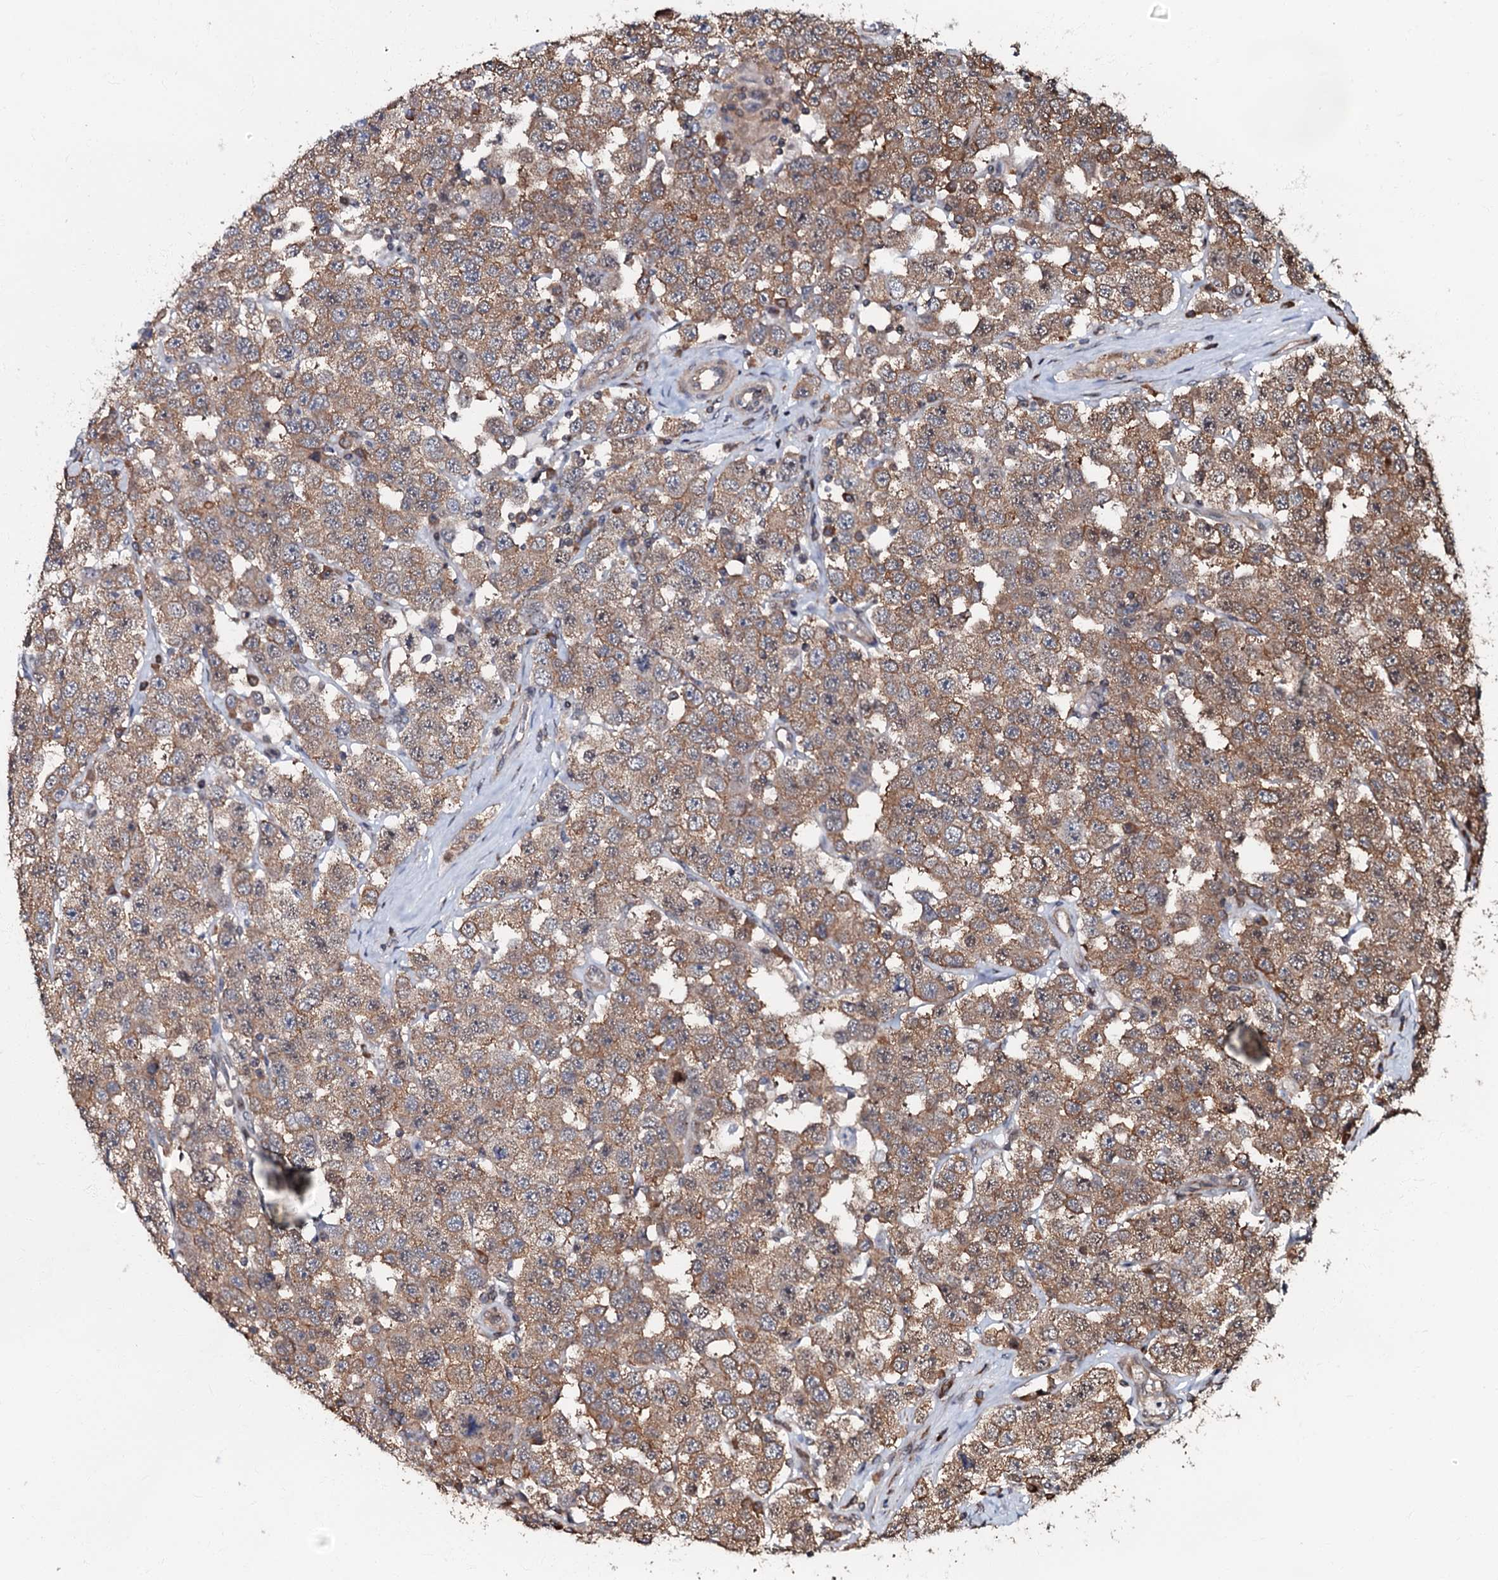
{"staining": {"intensity": "moderate", "quantity": ">75%", "location": "cytoplasmic/membranous"}, "tissue": "testis cancer", "cell_type": "Tumor cells", "image_type": "cancer", "snomed": [{"axis": "morphology", "description": "Seminoma, NOS"}, {"axis": "topography", "description": "Testis"}], "caption": "Brown immunohistochemical staining in testis cancer displays moderate cytoplasmic/membranous staining in approximately >75% of tumor cells. The staining was performed using DAB (3,3'-diaminobenzidine) to visualize the protein expression in brown, while the nuclei were stained in blue with hematoxylin (Magnification: 20x).", "gene": "OSBP", "patient": {"sex": "male", "age": 28}}